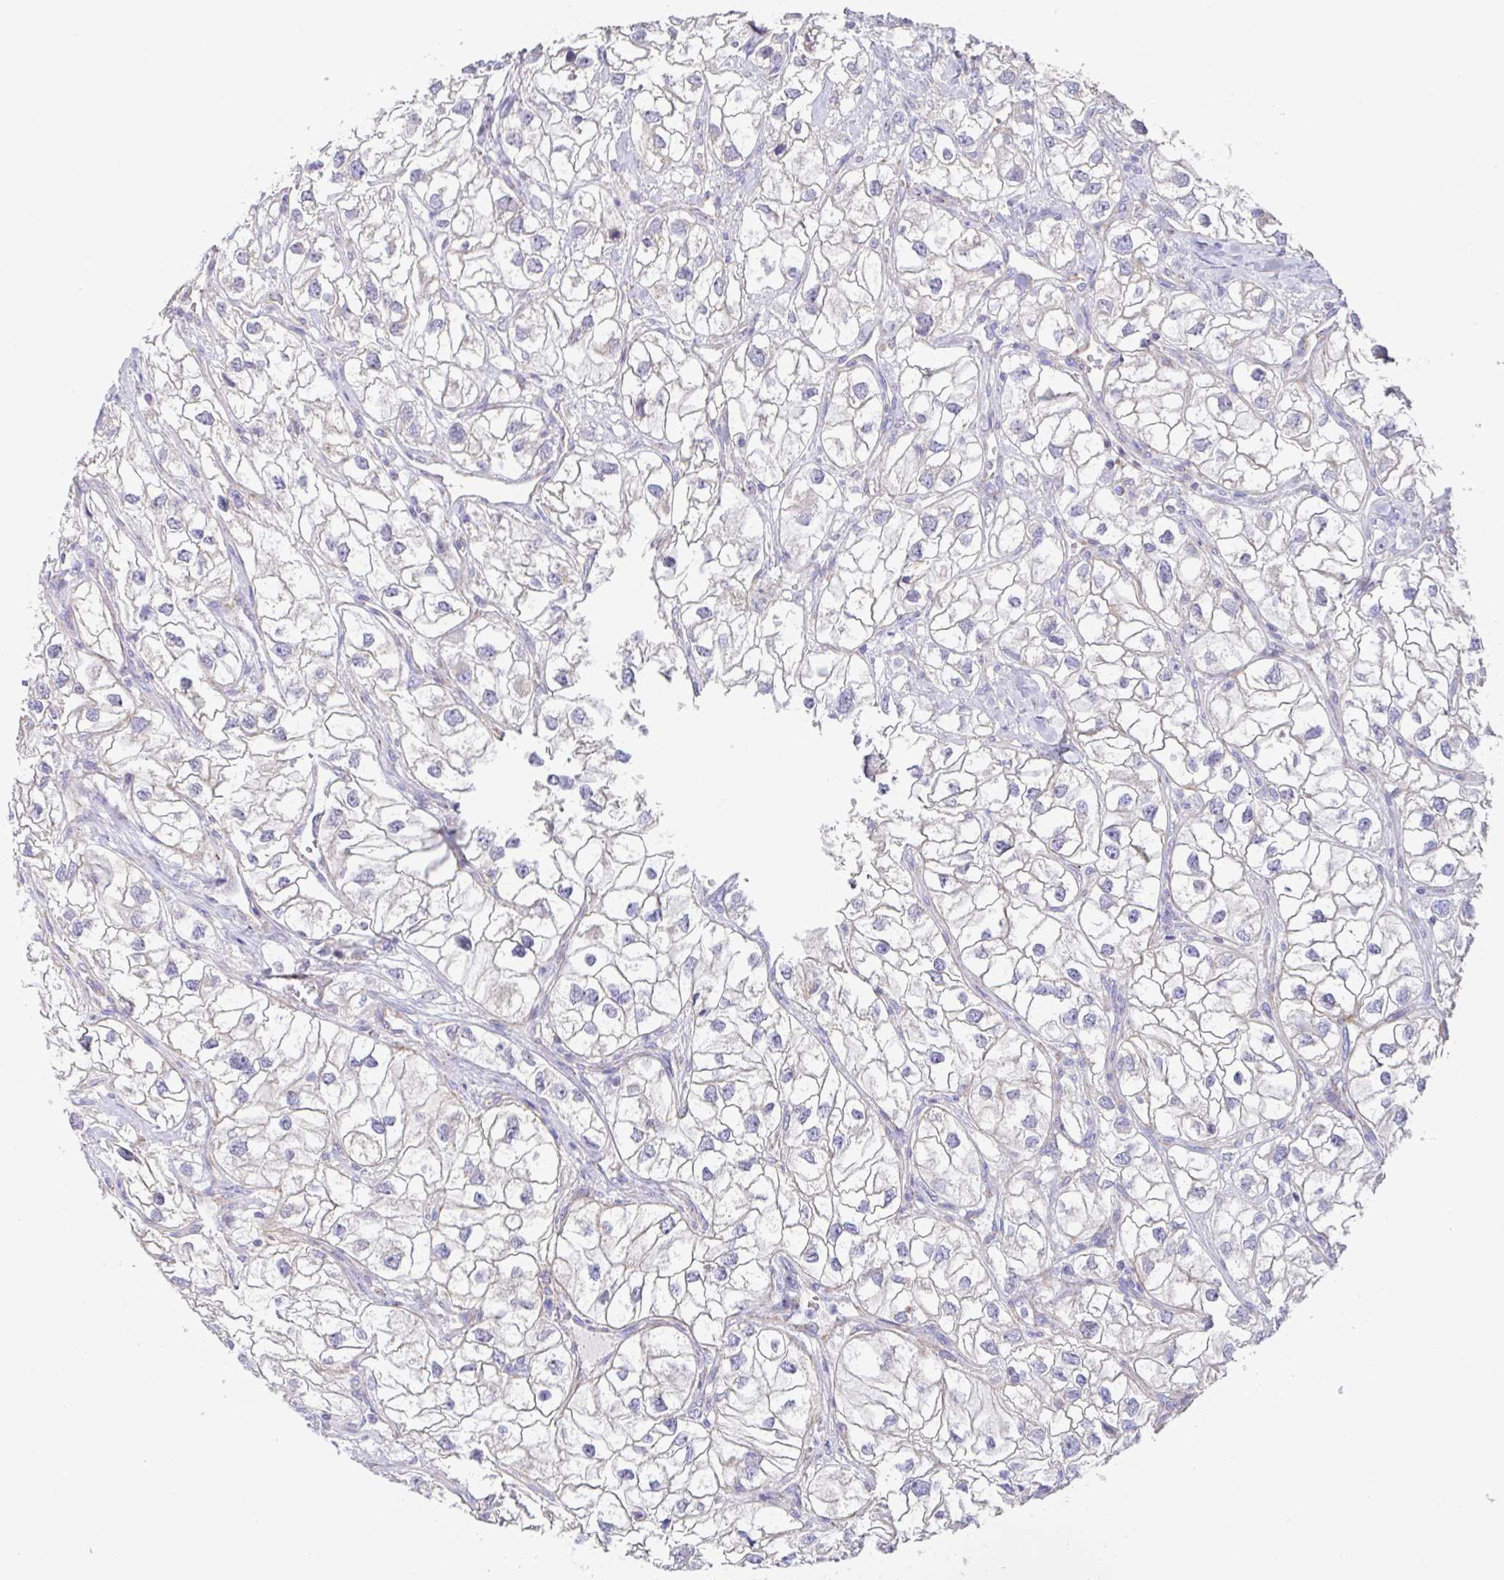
{"staining": {"intensity": "negative", "quantity": "none", "location": "none"}, "tissue": "renal cancer", "cell_type": "Tumor cells", "image_type": "cancer", "snomed": [{"axis": "morphology", "description": "Adenocarcinoma, NOS"}, {"axis": "topography", "description": "Kidney"}], "caption": "This is a image of immunohistochemistry (IHC) staining of renal adenocarcinoma, which shows no staining in tumor cells.", "gene": "DOK7", "patient": {"sex": "male", "age": 59}}